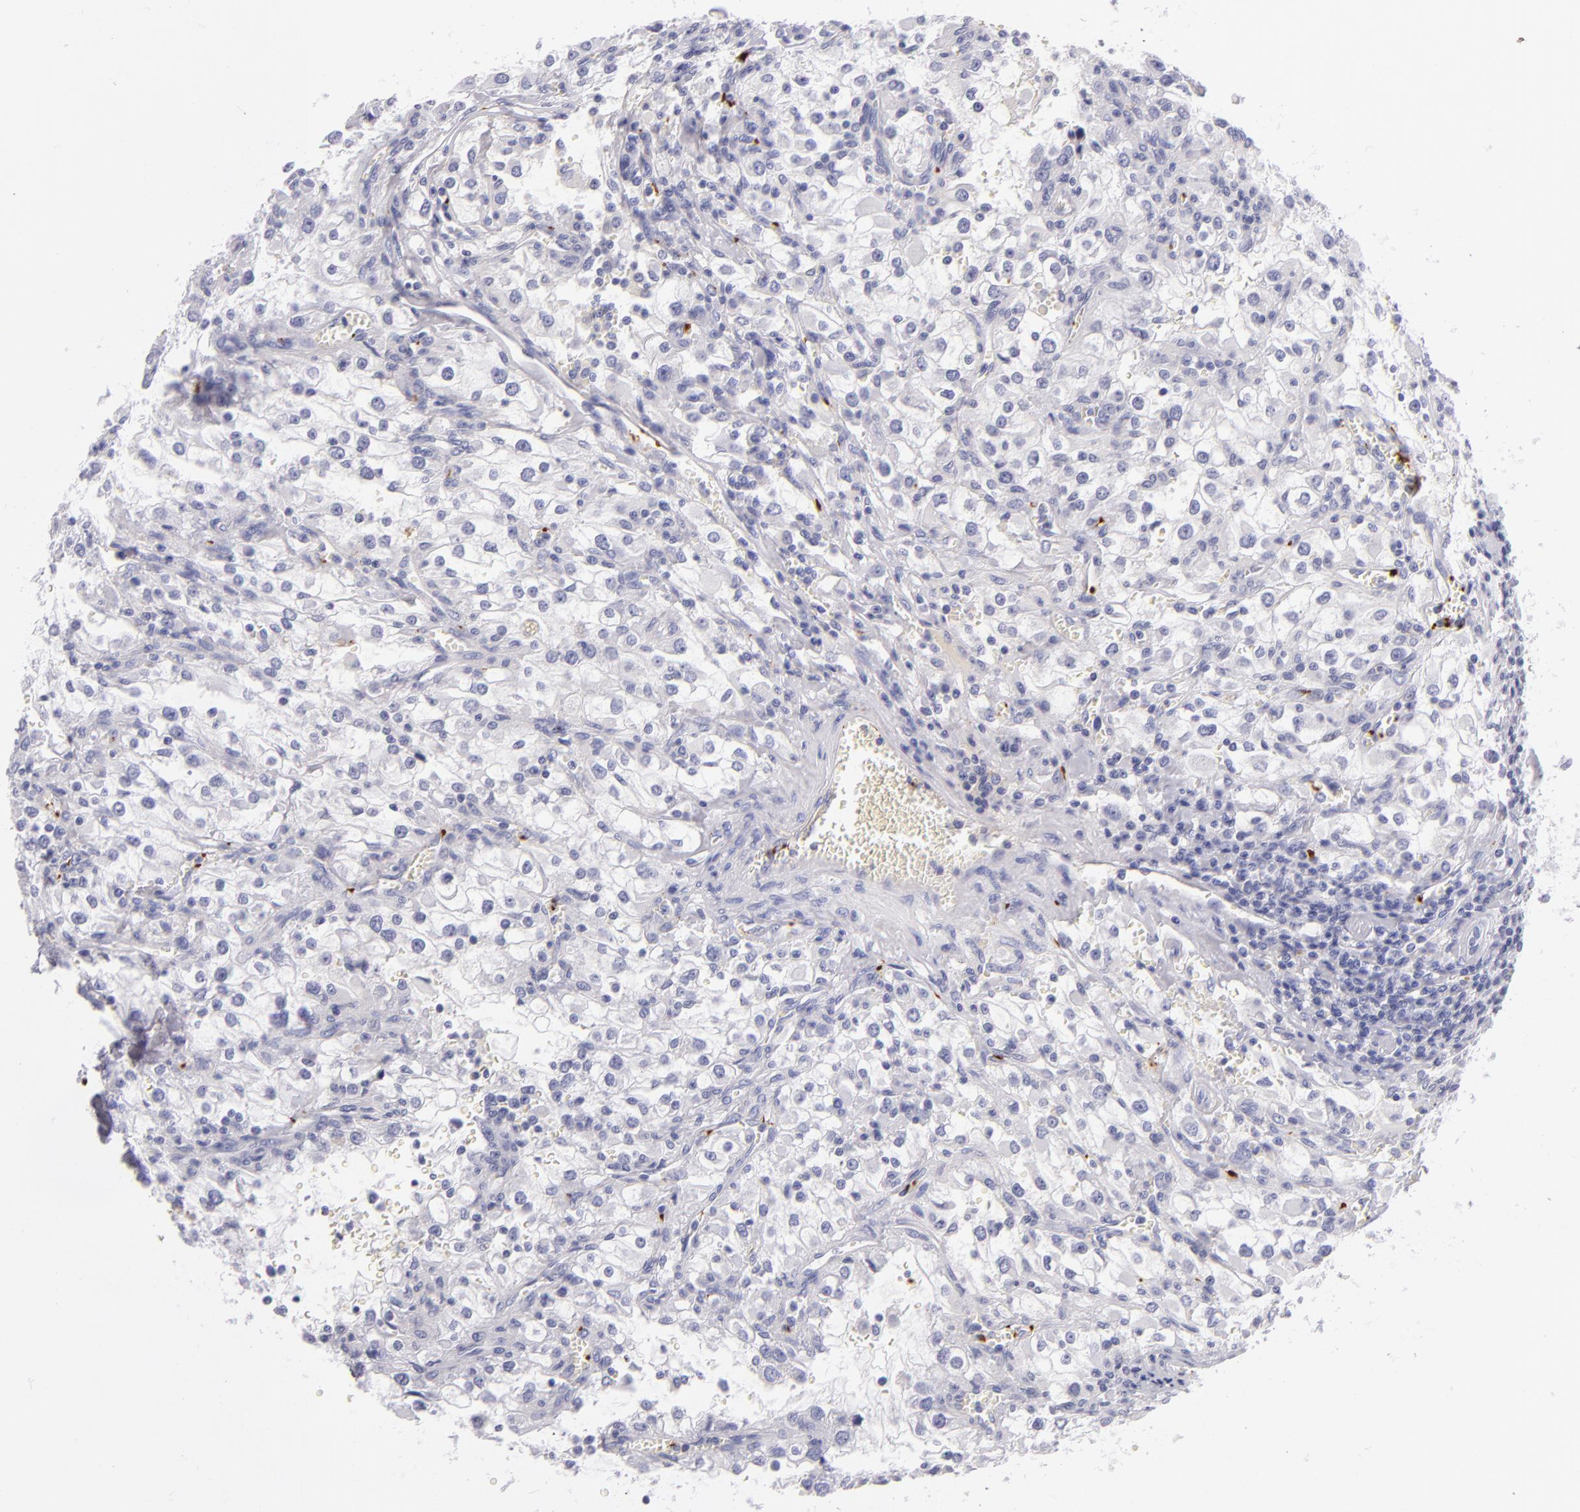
{"staining": {"intensity": "negative", "quantity": "none", "location": "none"}, "tissue": "renal cancer", "cell_type": "Tumor cells", "image_type": "cancer", "snomed": [{"axis": "morphology", "description": "Adenocarcinoma, NOS"}, {"axis": "topography", "description": "Kidney"}], "caption": "Immunohistochemistry (IHC) of human renal cancer demonstrates no positivity in tumor cells. (DAB (3,3'-diaminobenzidine) immunohistochemistry with hematoxylin counter stain).", "gene": "GP1BA", "patient": {"sex": "female", "age": 52}}